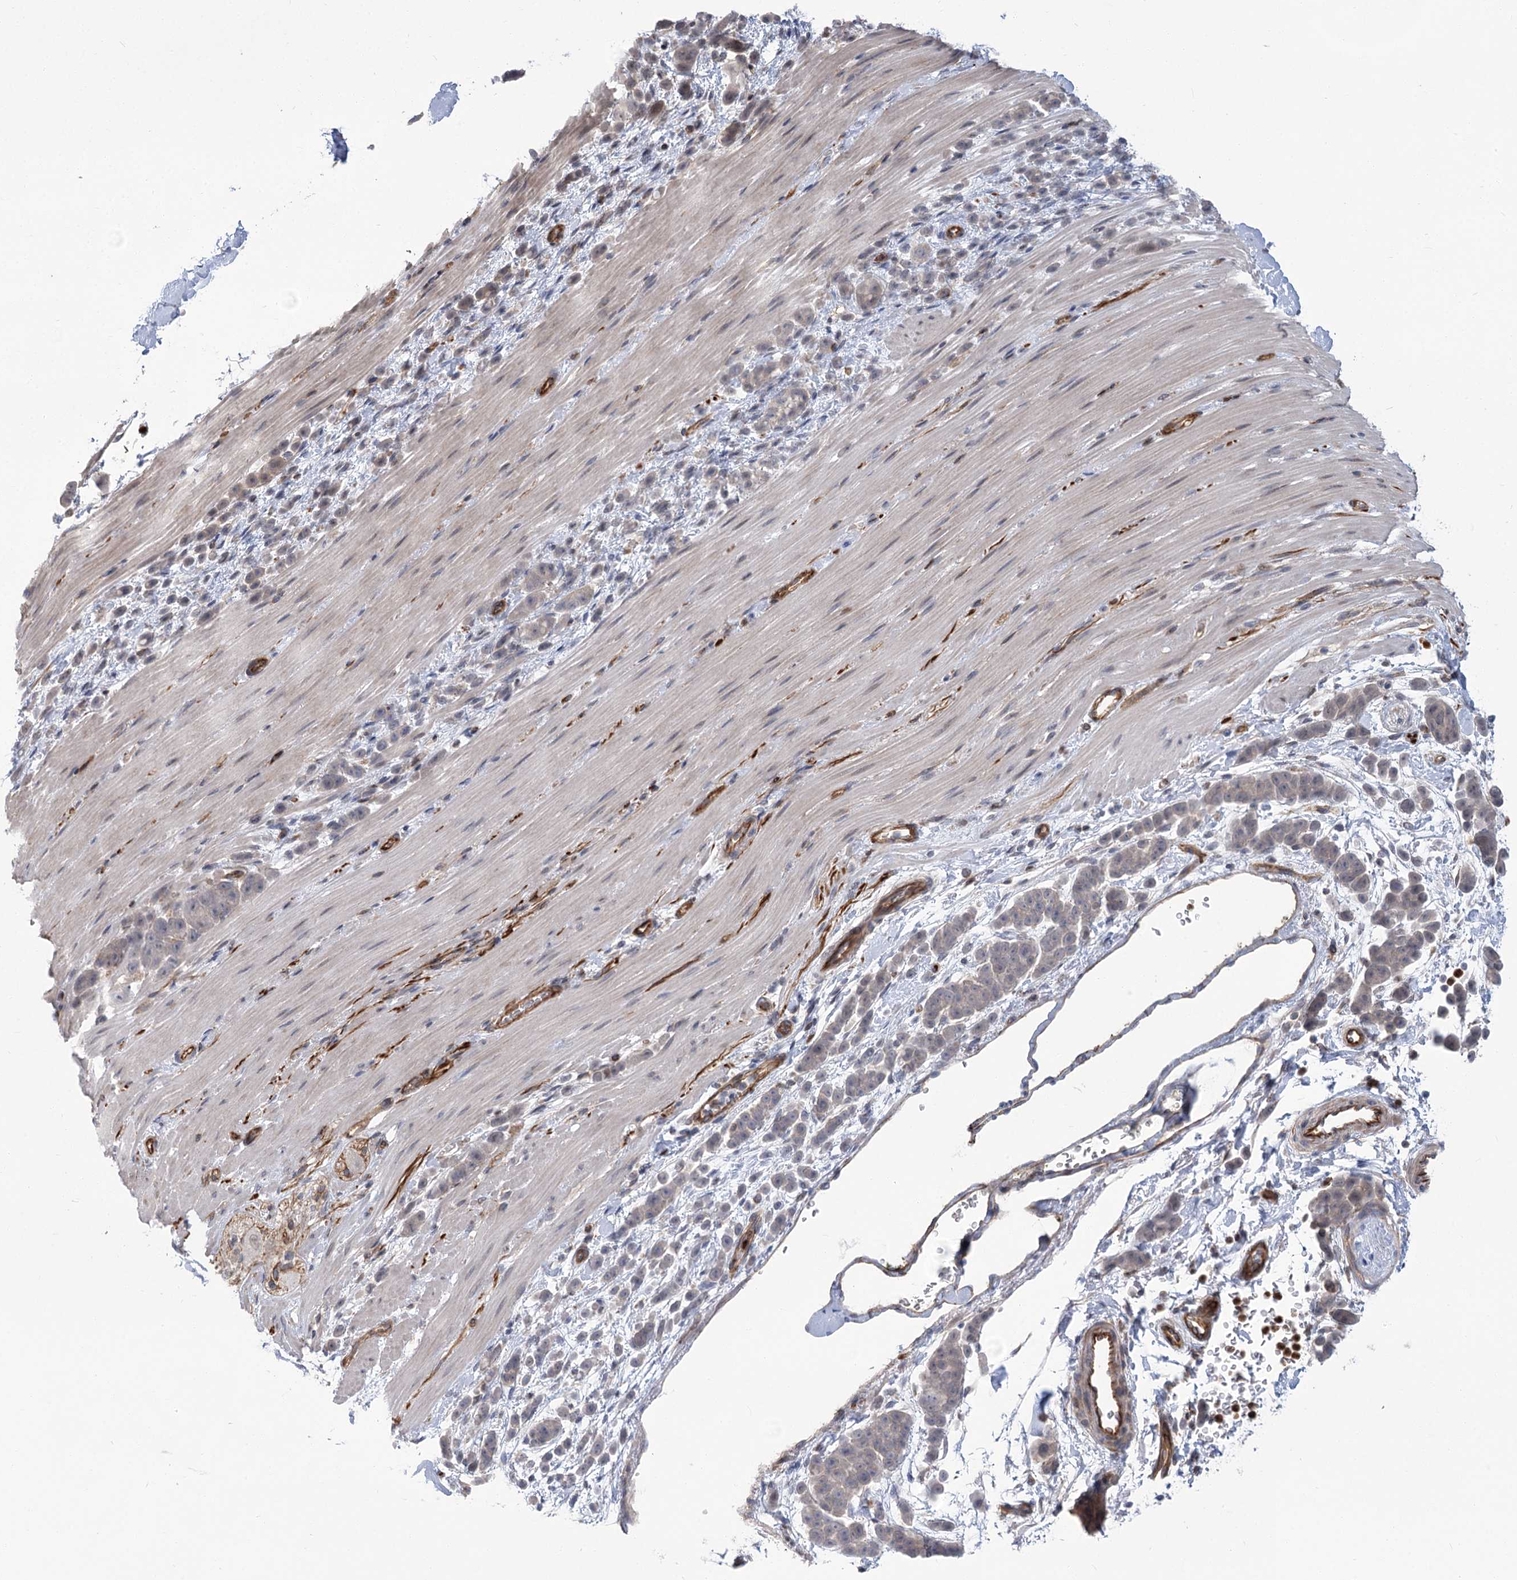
{"staining": {"intensity": "negative", "quantity": "none", "location": "none"}, "tissue": "pancreatic cancer", "cell_type": "Tumor cells", "image_type": "cancer", "snomed": [{"axis": "morphology", "description": "Normal tissue, NOS"}, {"axis": "morphology", "description": "Adenocarcinoma, NOS"}, {"axis": "topography", "description": "Pancreas"}], "caption": "Human pancreatic cancer stained for a protein using immunohistochemistry (IHC) exhibits no positivity in tumor cells.", "gene": "THAP6", "patient": {"sex": "female", "age": 64}}